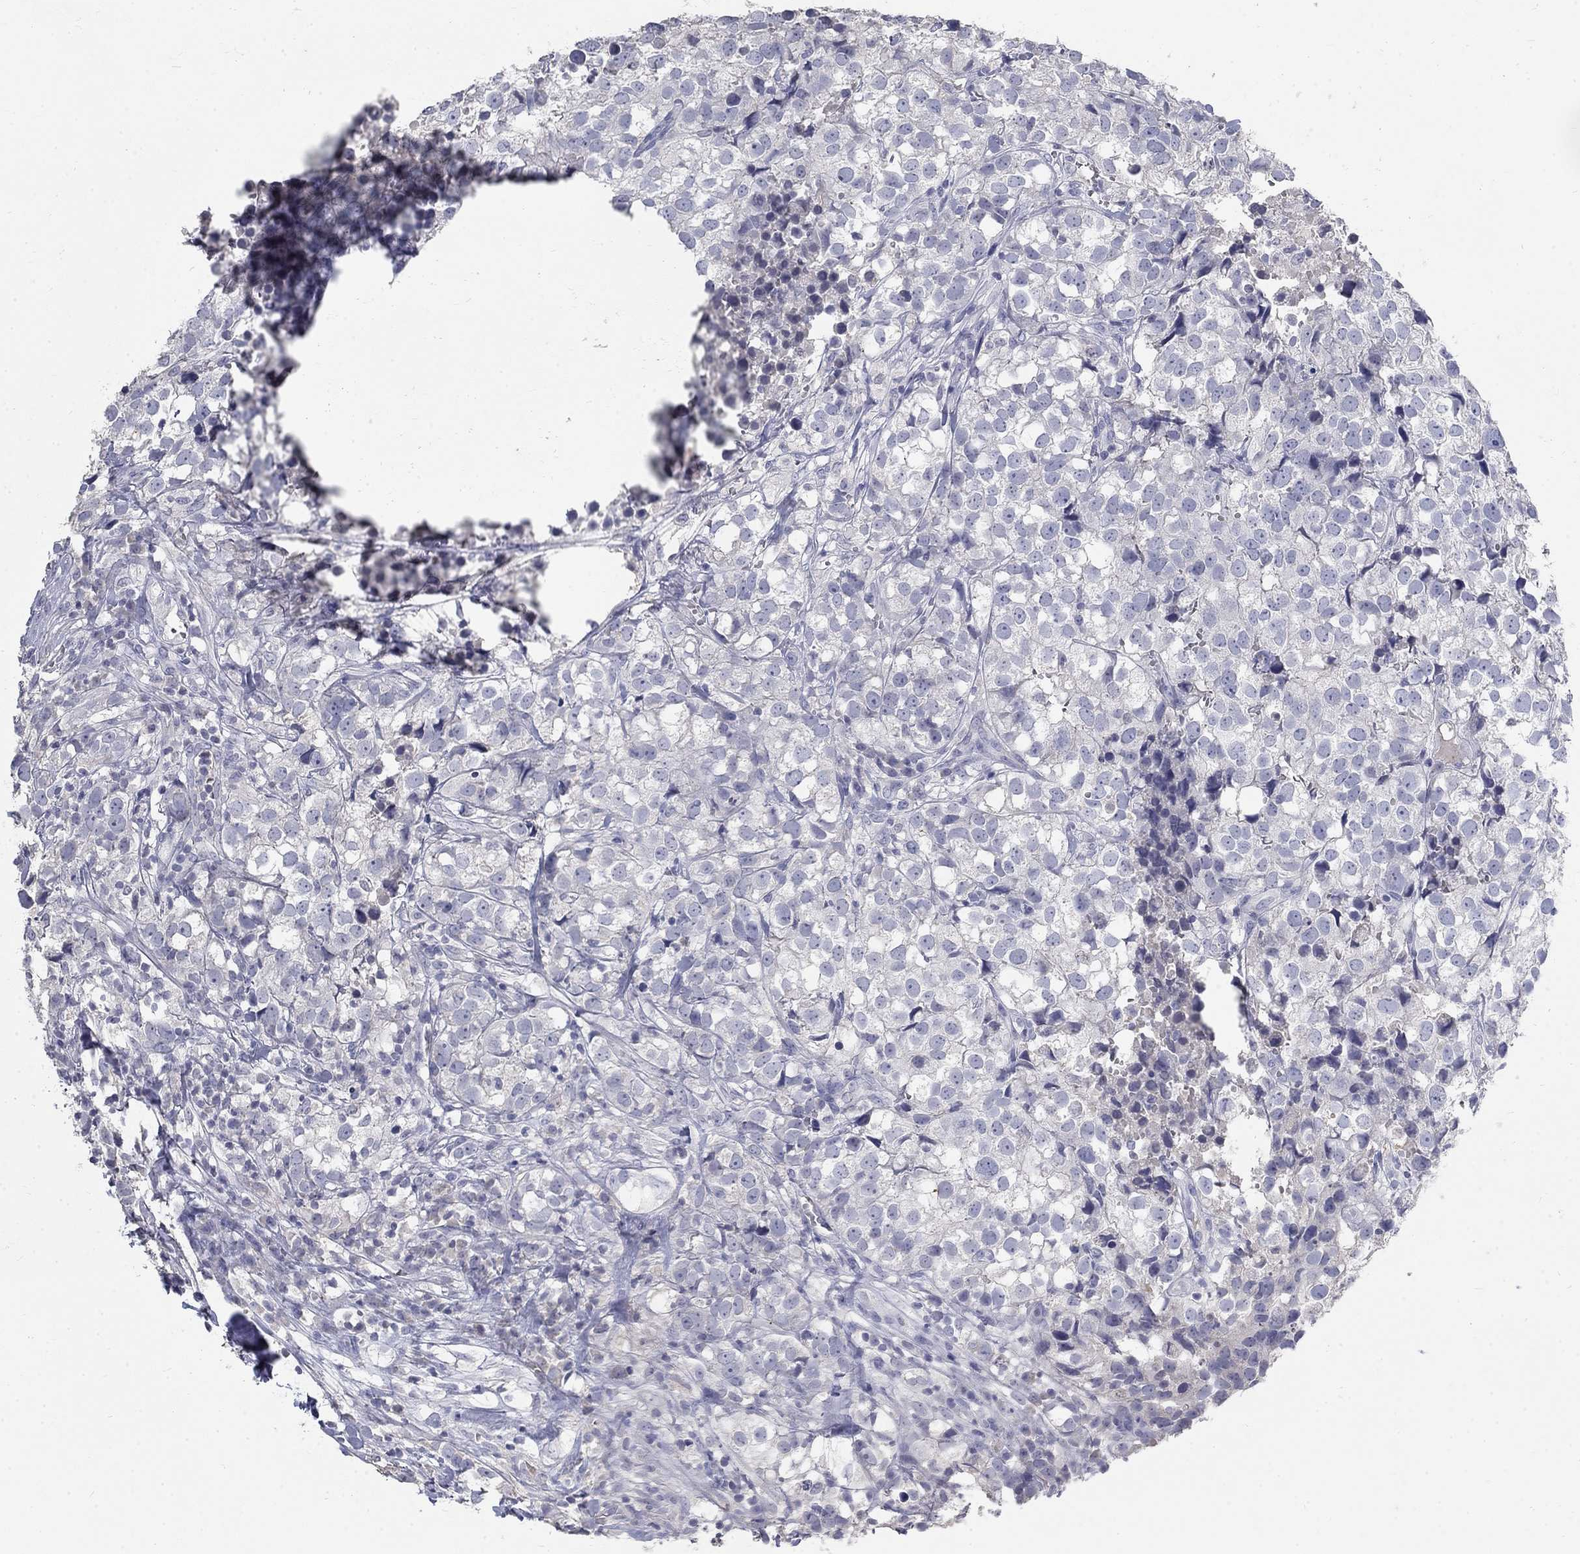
{"staining": {"intensity": "negative", "quantity": "none", "location": "none"}, "tissue": "breast cancer", "cell_type": "Tumor cells", "image_type": "cancer", "snomed": [{"axis": "morphology", "description": "Duct carcinoma"}, {"axis": "topography", "description": "Breast"}], "caption": "Tumor cells show no significant staining in breast cancer (invasive ductal carcinoma).", "gene": "PTH1R", "patient": {"sex": "female", "age": 30}}